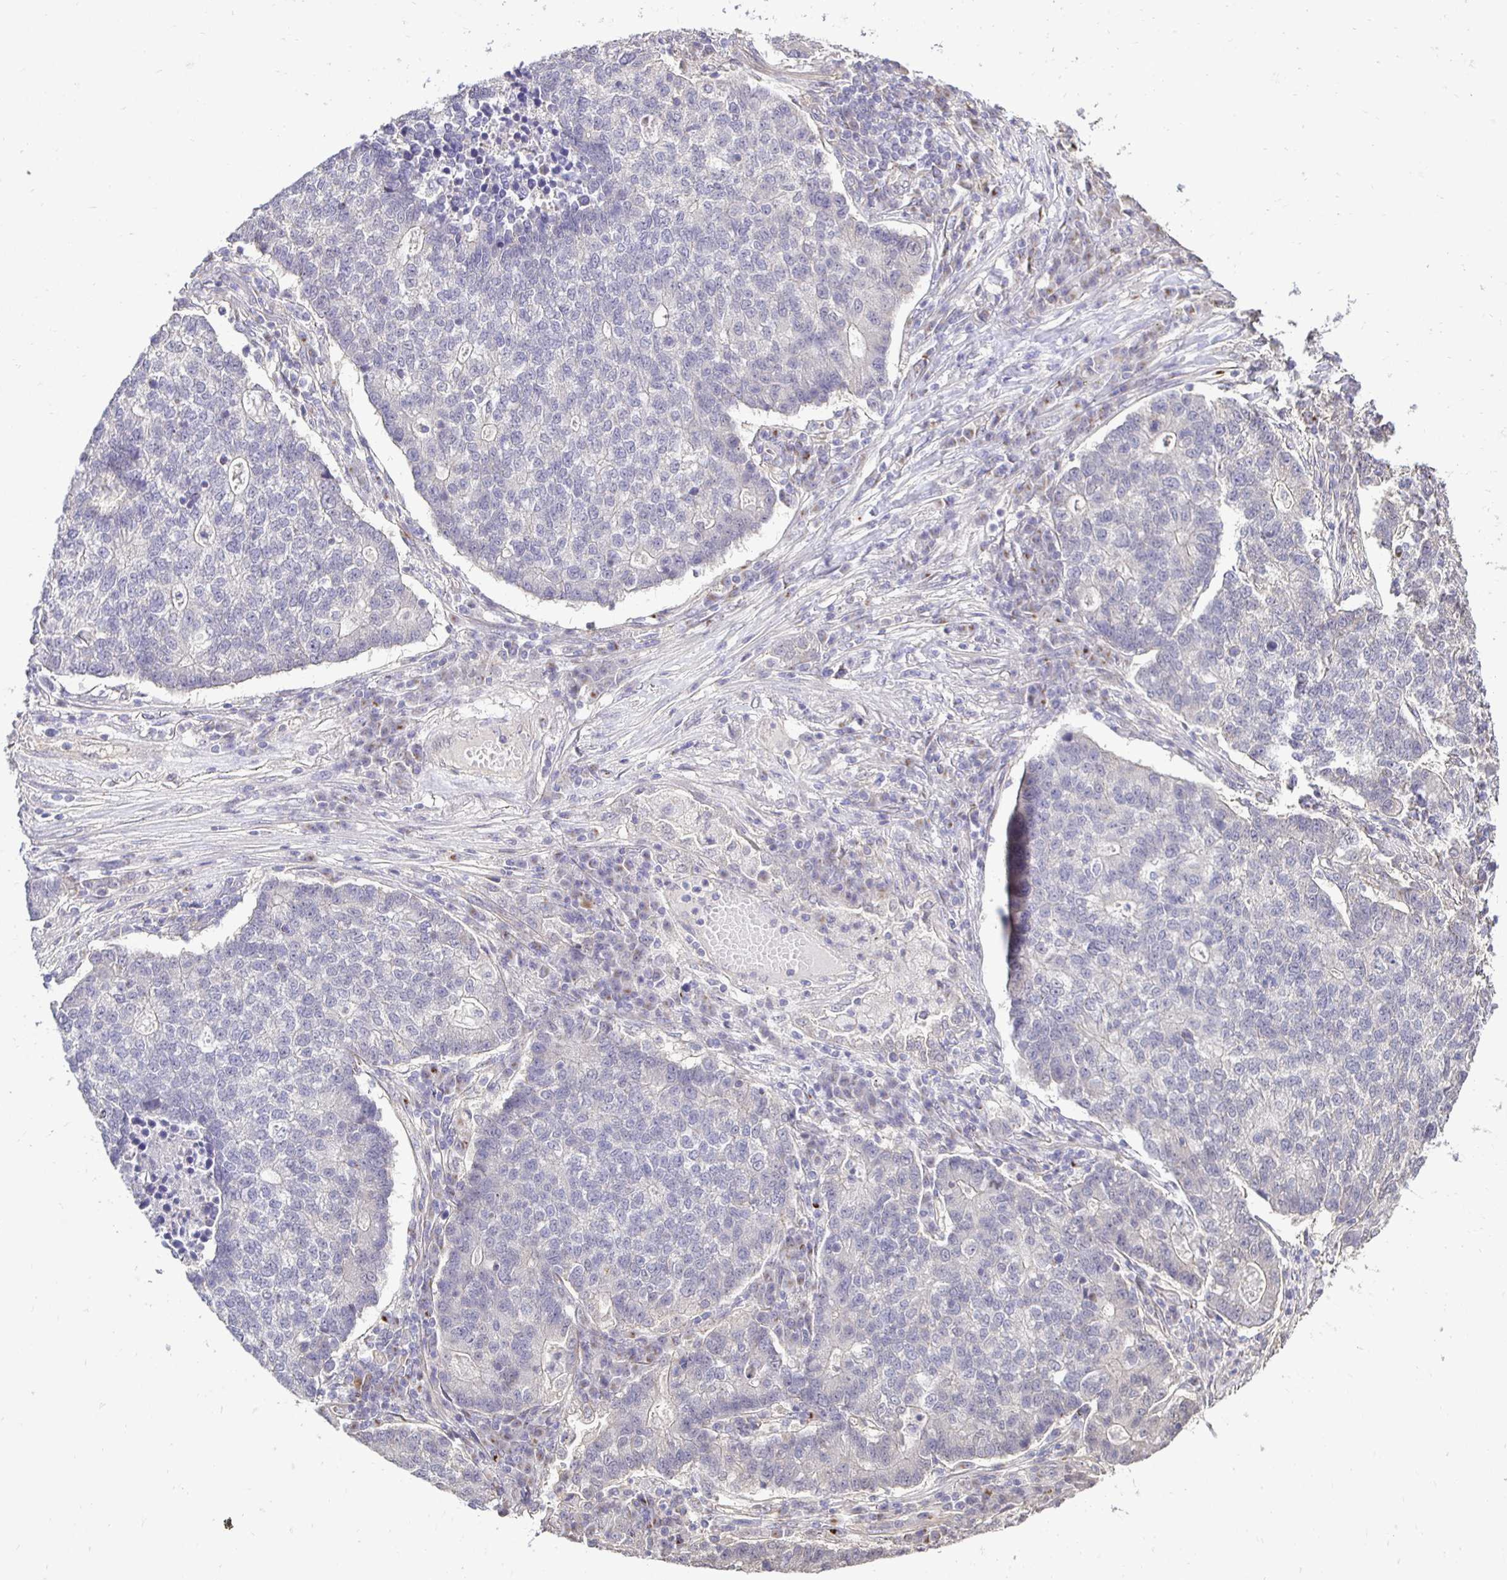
{"staining": {"intensity": "negative", "quantity": "none", "location": "none"}, "tissue": "lung cancer", "cell_type": "Tumor cells", "image_type": "cancer", "snomed": [{"axis": "morphology", "description": "Adenocarcinoma, NOS"}, {"axis": "topography", "description": "Lung"}], "caption": "Immunohistochemical staining of human adenocarcinoma (lung) displays no significant expression in tumor cells. The staining is performed using DAB brown chromogen with nuclei counter-stained in using hematoxylin.", "gene": "SLC9A1", "patient": {"sex": "male", "age": 57}}